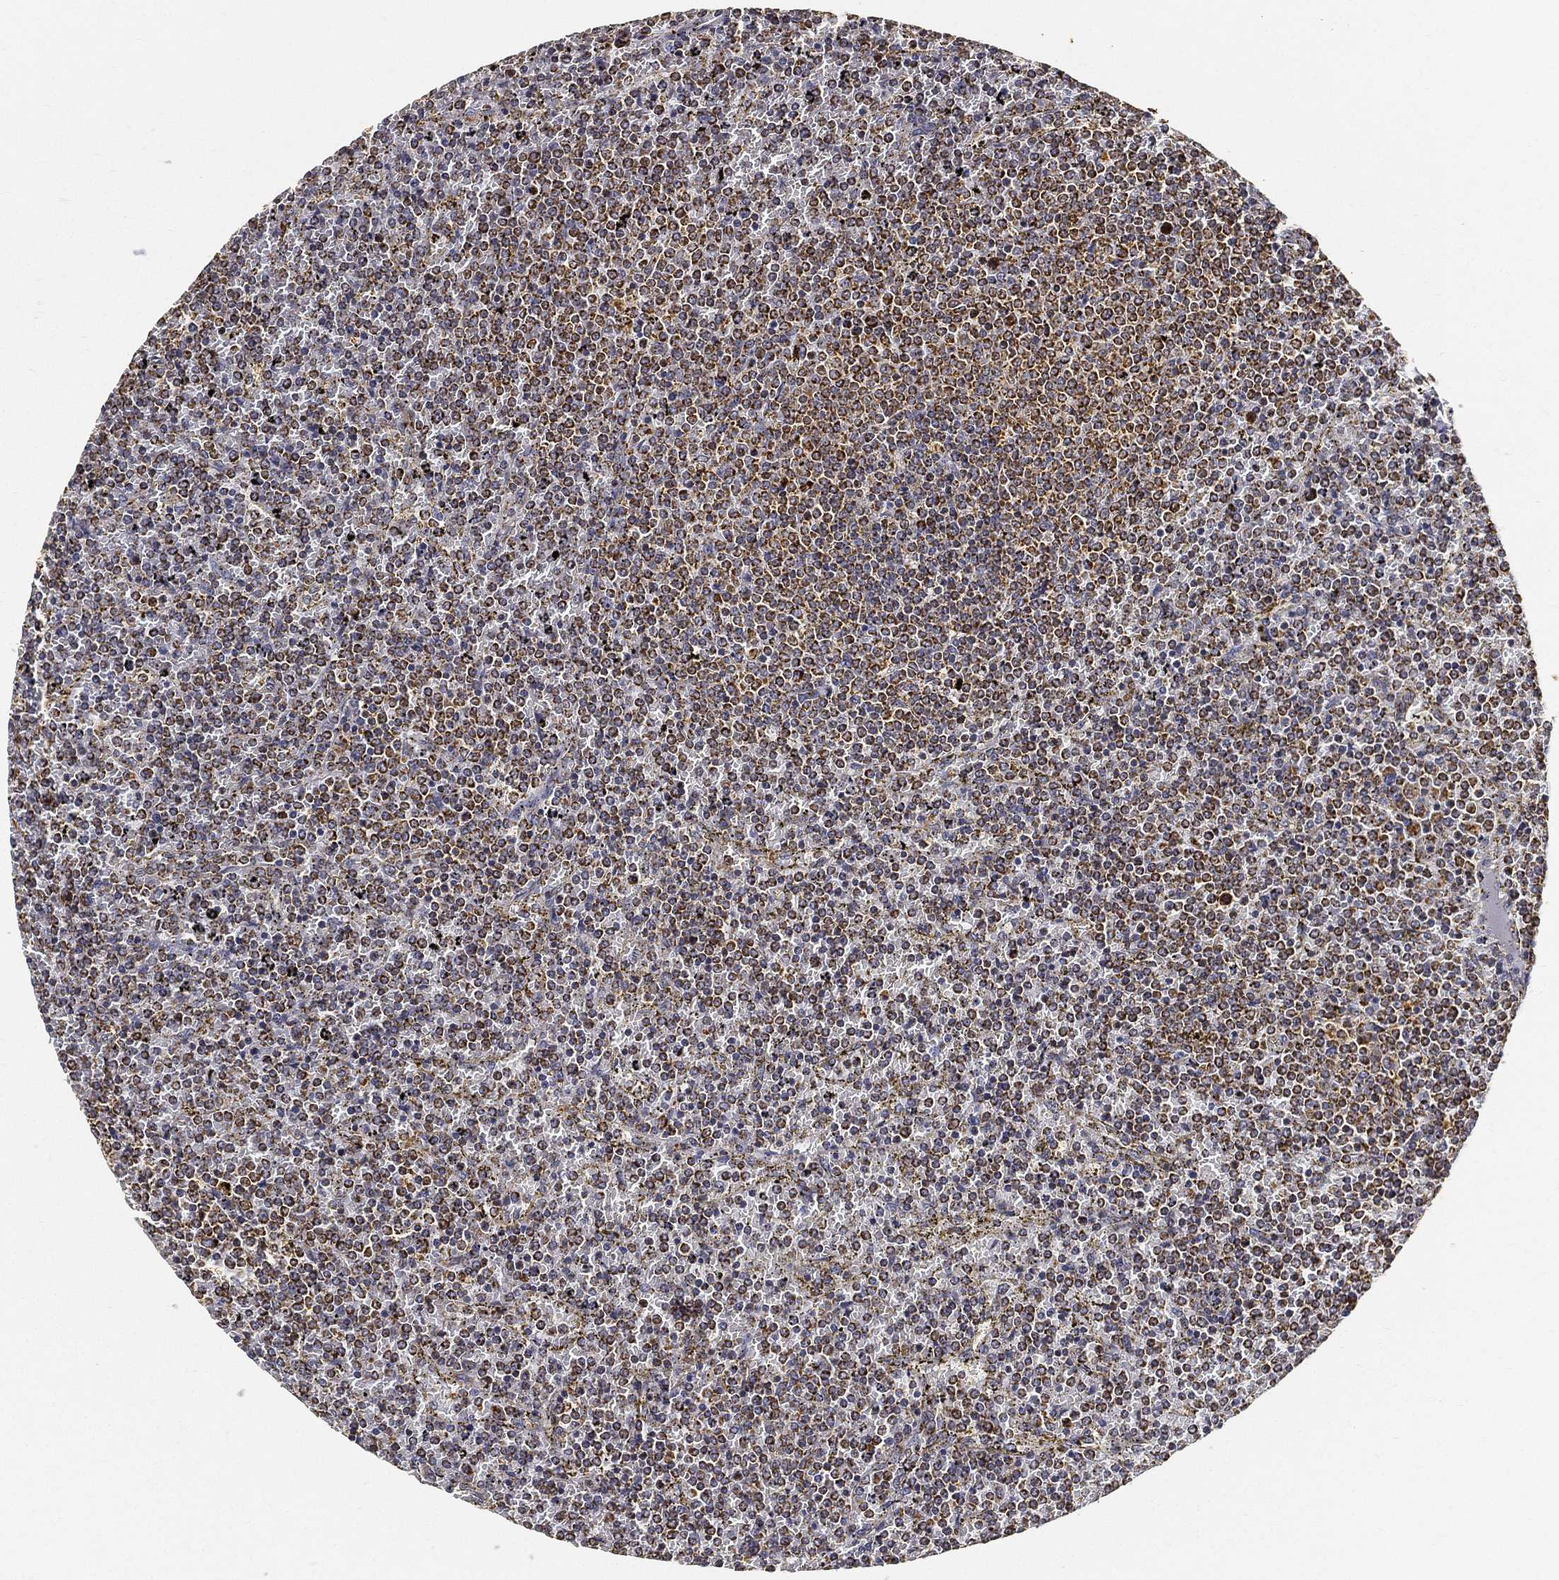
{"staining": {"intensity": "moderate", "quantity": ">75%", "location": "cytoplasmic/membranous"}, "tissue": "lymphoma", "cell_type": "Tumor cells", "image_type": "cancer", "snomed": [{"axis": "morphology", "description": "Malignant lymphoma, non-Hodgkin's type, Low grade"}, {"axis": "topography", "description": "Spleen"}], "caption": "Immunohistochemical staining of low-grade malignant lymphoma, non-Hodgkin's type reveals moderate cytoplasmic/membranous protein staining in approximately >75% of tumor cells. Immunohistochemistry stains the protein in brown and the nuclei are stained blue.", "gene": "NDUFAB1", "patient": {"sex": "female", "age": 77}}